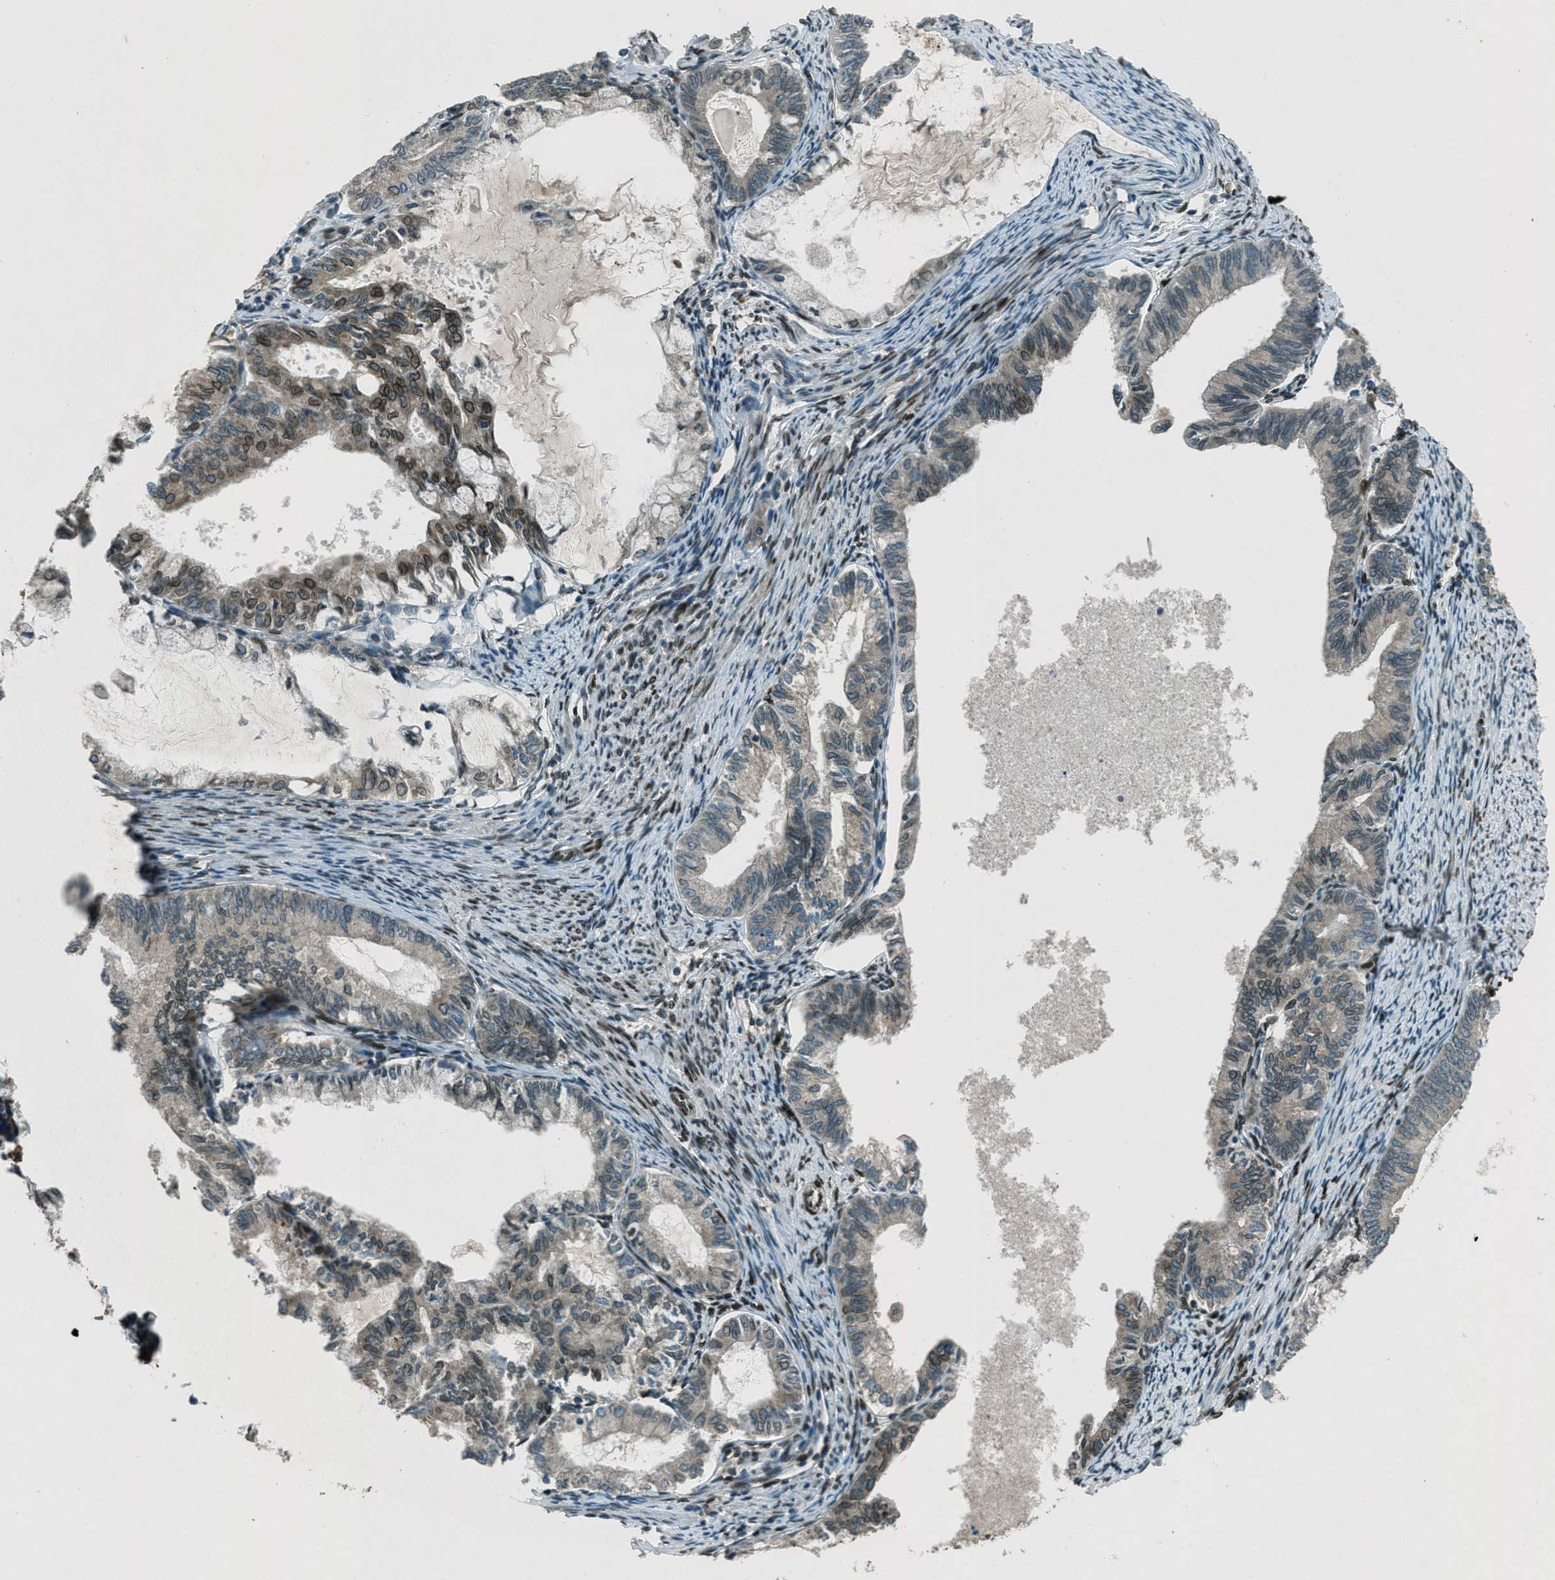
{"staining": {"intensity": "moderate", "quantity": "<25%", "location": "cytoplasmic/membranous,nuclear"}, "tissue": "endometrial cancer", "cell_type": "Tumor cells", "image_type": "cancer", "snomed": [{"axis": "morphology", "description": "Adenocarcinoma, NOS"}, {"axis": "topography", "description": "Endometrium"}], "caption": "Endometrial cancer (adenocarcinoma) stained for a protein reveals moderate cytoplasmic/membranous and nuclear positivity in tumor cells.", "gene": "LEMD2", "patient": {"sex": "female", "age": 86}}